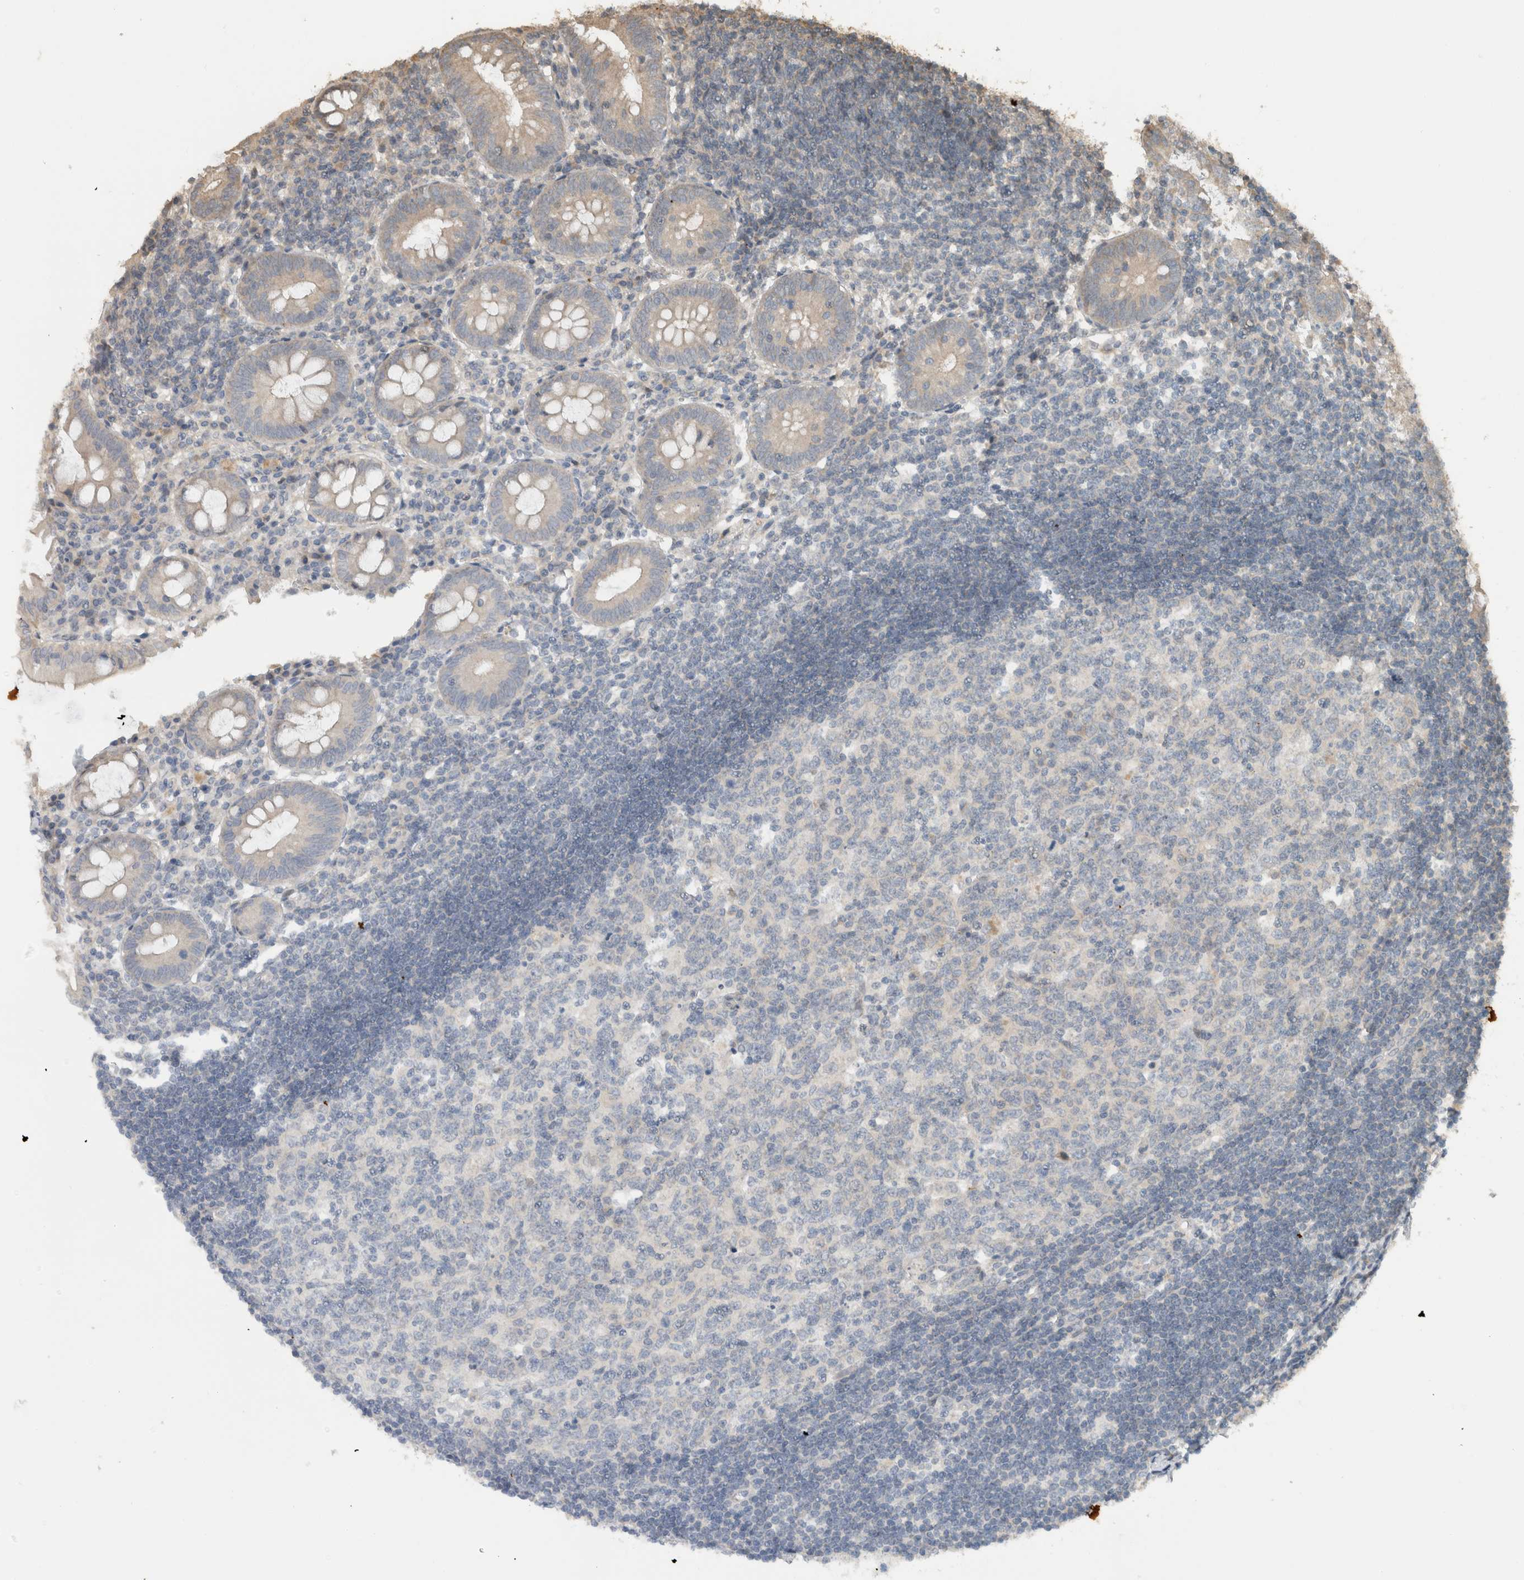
{"staining": {"intensity": "weak", "quantity": "<25%", "location": "cytoplasmic/membranous"}, "tissue": "appendix", "cell_type": "Glandular cells", "image_type": "normal", "snomed": [{"axis": "morphology", "description": "Normal tissue, NOS"}, {"axis": "topography", "description": "Appendix"}], "caption": "This is an IHC image of normal appendix. There is no staining in glandular cells.", "gene": "ERCC6L2", "patient": {"sex": "female", "age": 54}}